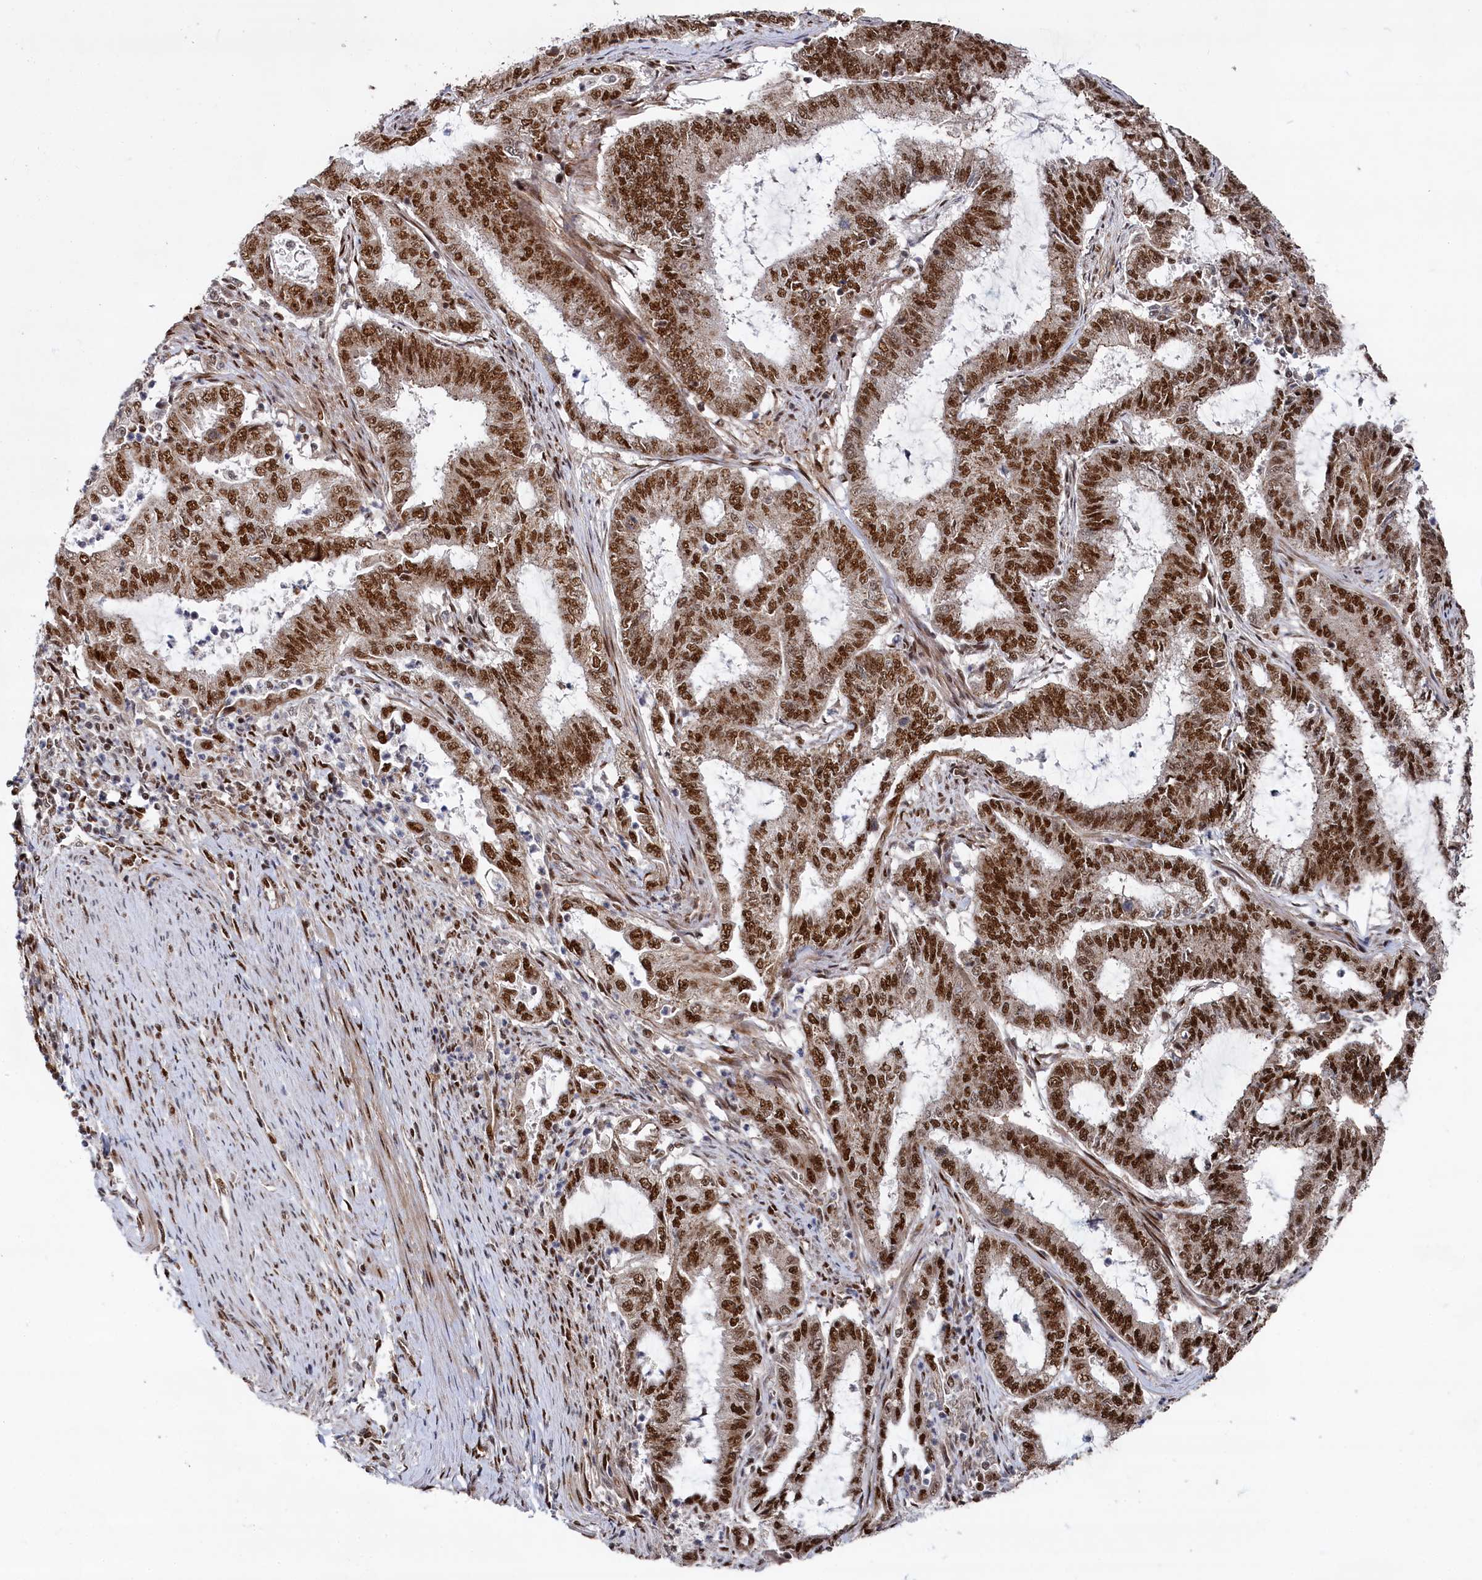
{"staining": {"intensity": "strong", "quantity": ">75%", "location": "nuclear"}, "tissue": "endometrial cancer", "cell_type": "Tumor cells", "image_type": "cancer", "snomed": [{"axis": "morphology", "description": "Adenocarcinoma, NOS"}, {"axis": "topography", "description": "Endometrium"}], "caption": "Immunohistochemistry (IHC) histopathology image of neoplastic tissue: human endometrial cancer stained using immunohistochemistry (IHC) shows high levels of strong protein expression localized specifically in the nuclear of tumor cells, appearing as a nuclear brown color.", "gene": "BUB3", "patient": {"sex": "female", "age": 51}}